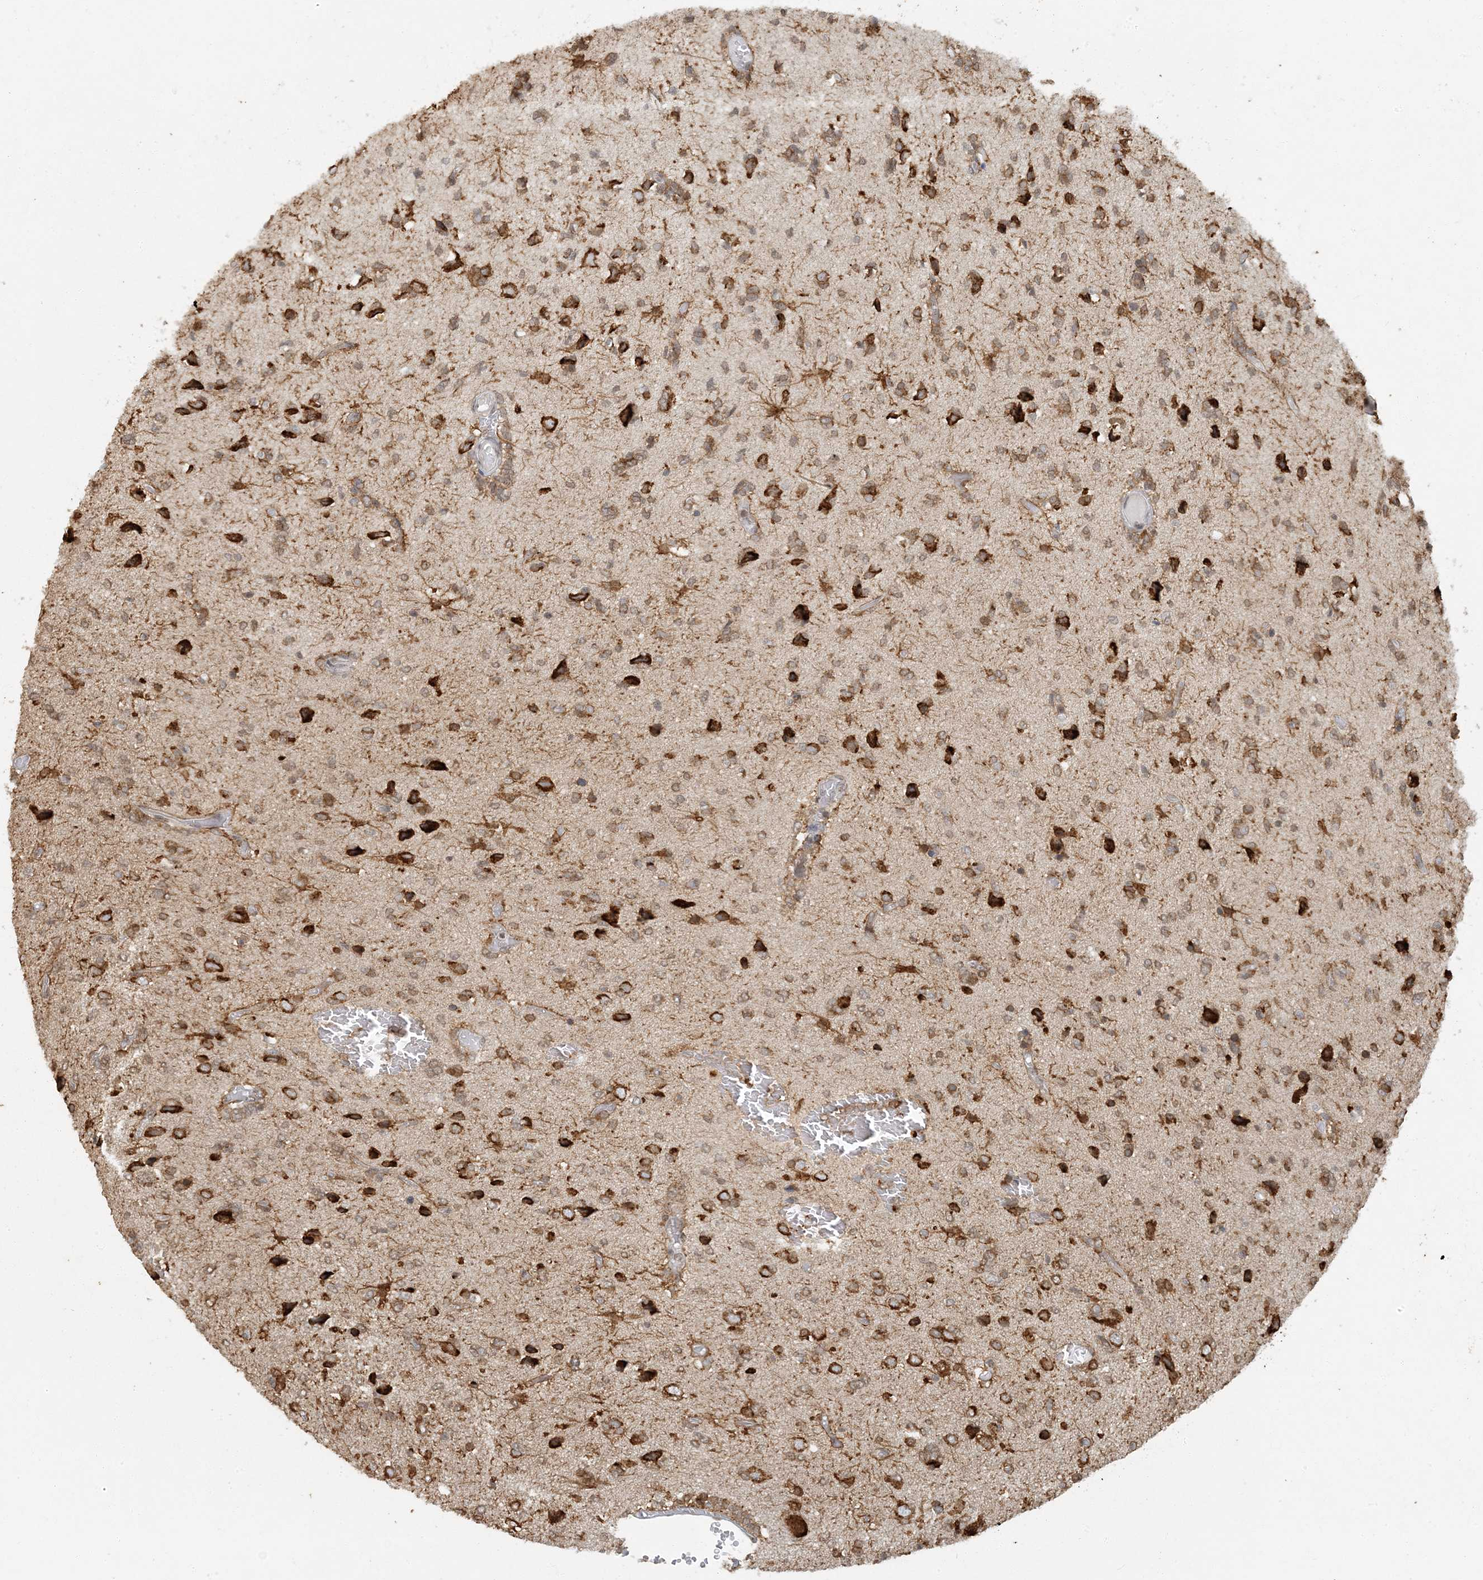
{"staining": {"intensity": "moderate", "quantity": ">75%", "location": "cytoplasmic/membranous"}, "tissue": "glioma", "cell_type": "Tumor cells", "image_type": "cancer", "snomed": [{"axis": "morphology", "description": "Glioma, malignant, High grade"}, {"axis": "topography", "description": "Brain"}], "caption": "IHC (DAB) staining of human glioma displays moderate cytoplasmic/membranous protein expression in approximately >75% of tumor cells.", "gene": "AK9", "patient": {"sex": "female", "age": 59}}